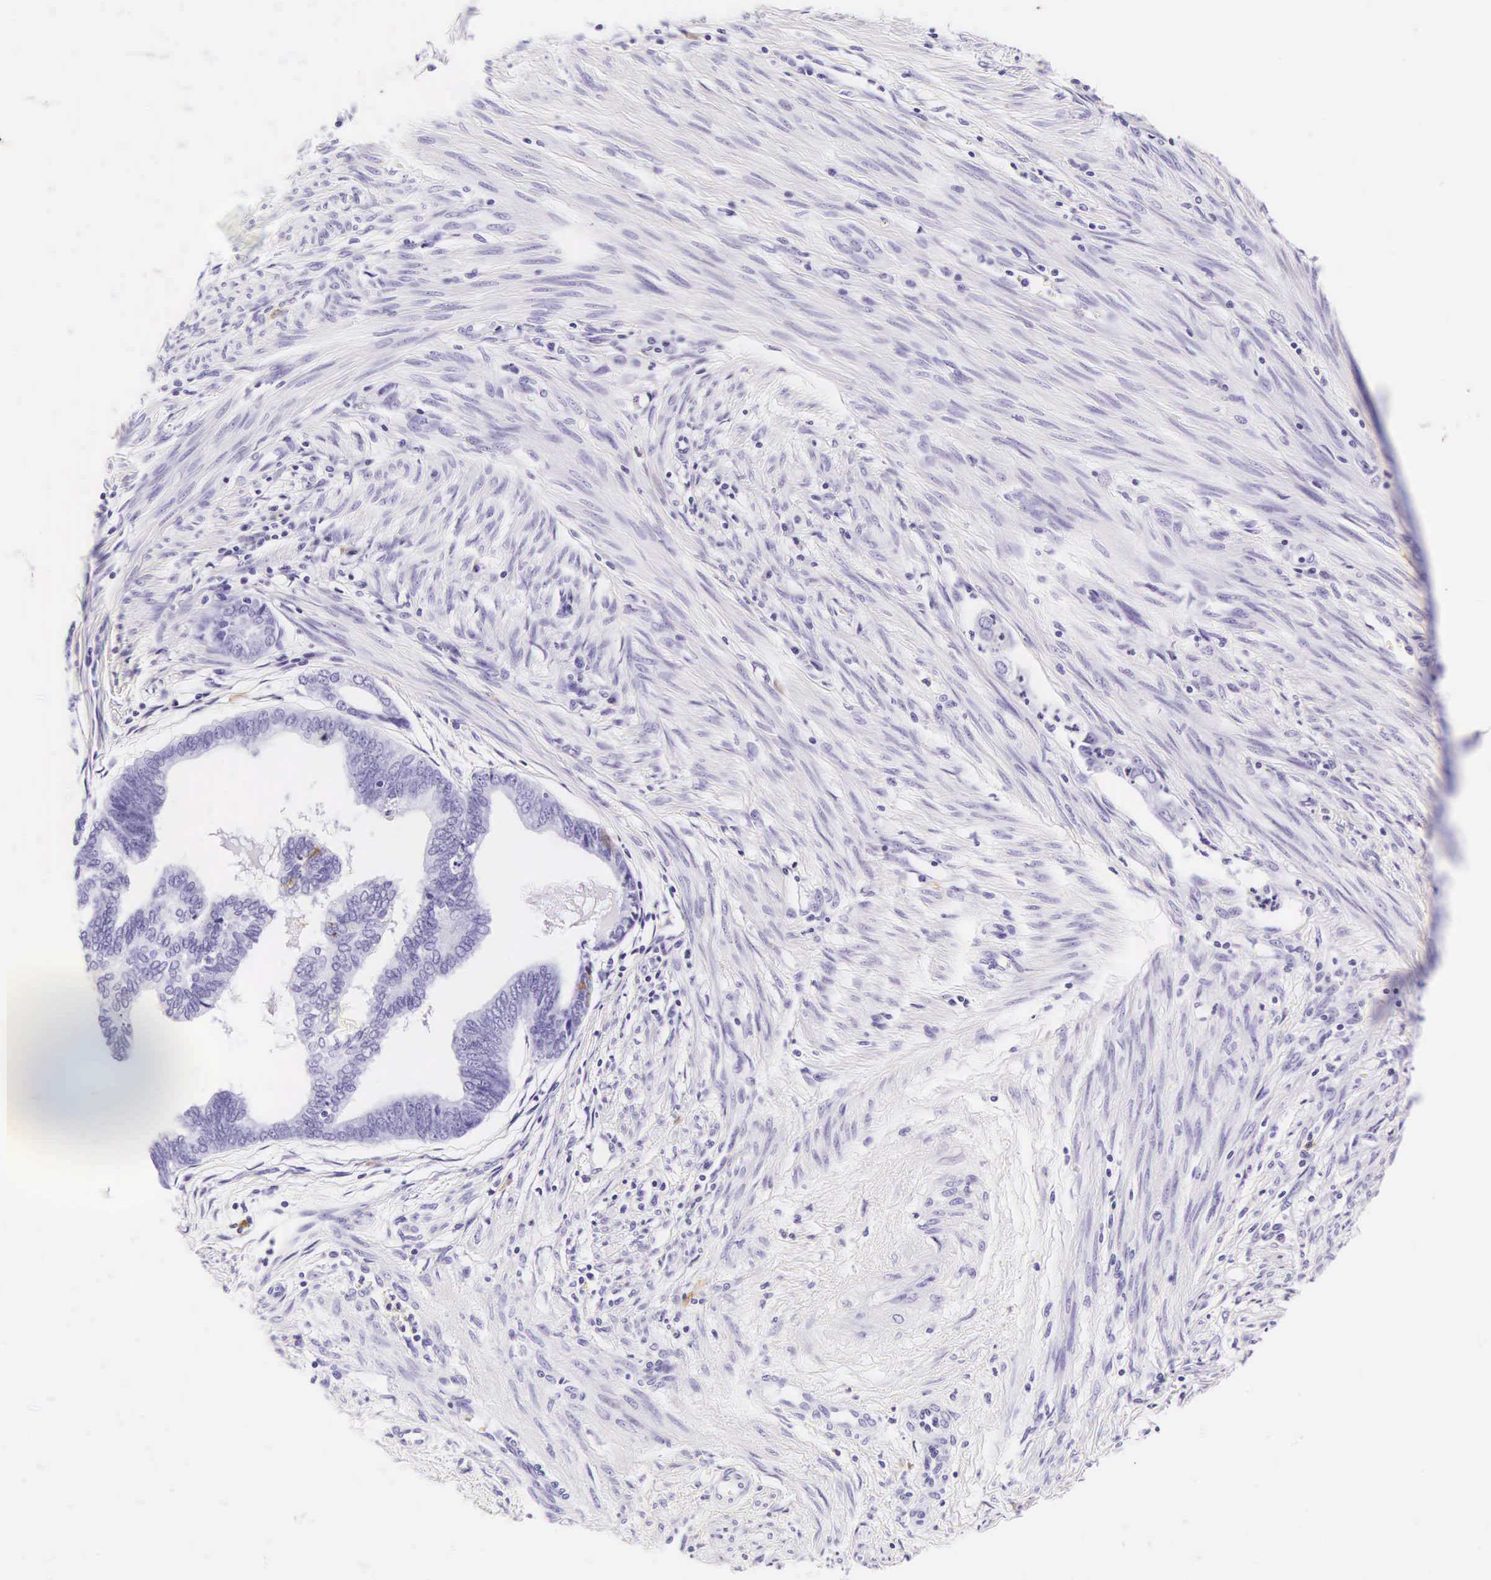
{"staining": {"intensity": "negative", "quantity": "none", "location": "none"}, "tissue": "endometrial cancer", "cell_type": "Tumor cells", "image_type": "cancer", "snomed": [{"axis": "morphology", "description": "Adenocarcinoma, NOS"}, {"axis": "topography", "description": "Endometrium"}], "caption": "IHC micrograph of neoplastic tissue: human endometrial cancer (adenocarcinoma) stained with DAB (3,3'-diaminobenzidine) exhibits no significant protein positivity in tumor cells.", "gene": "CD1A", "patient": {"sex": "female", "age": 75}}